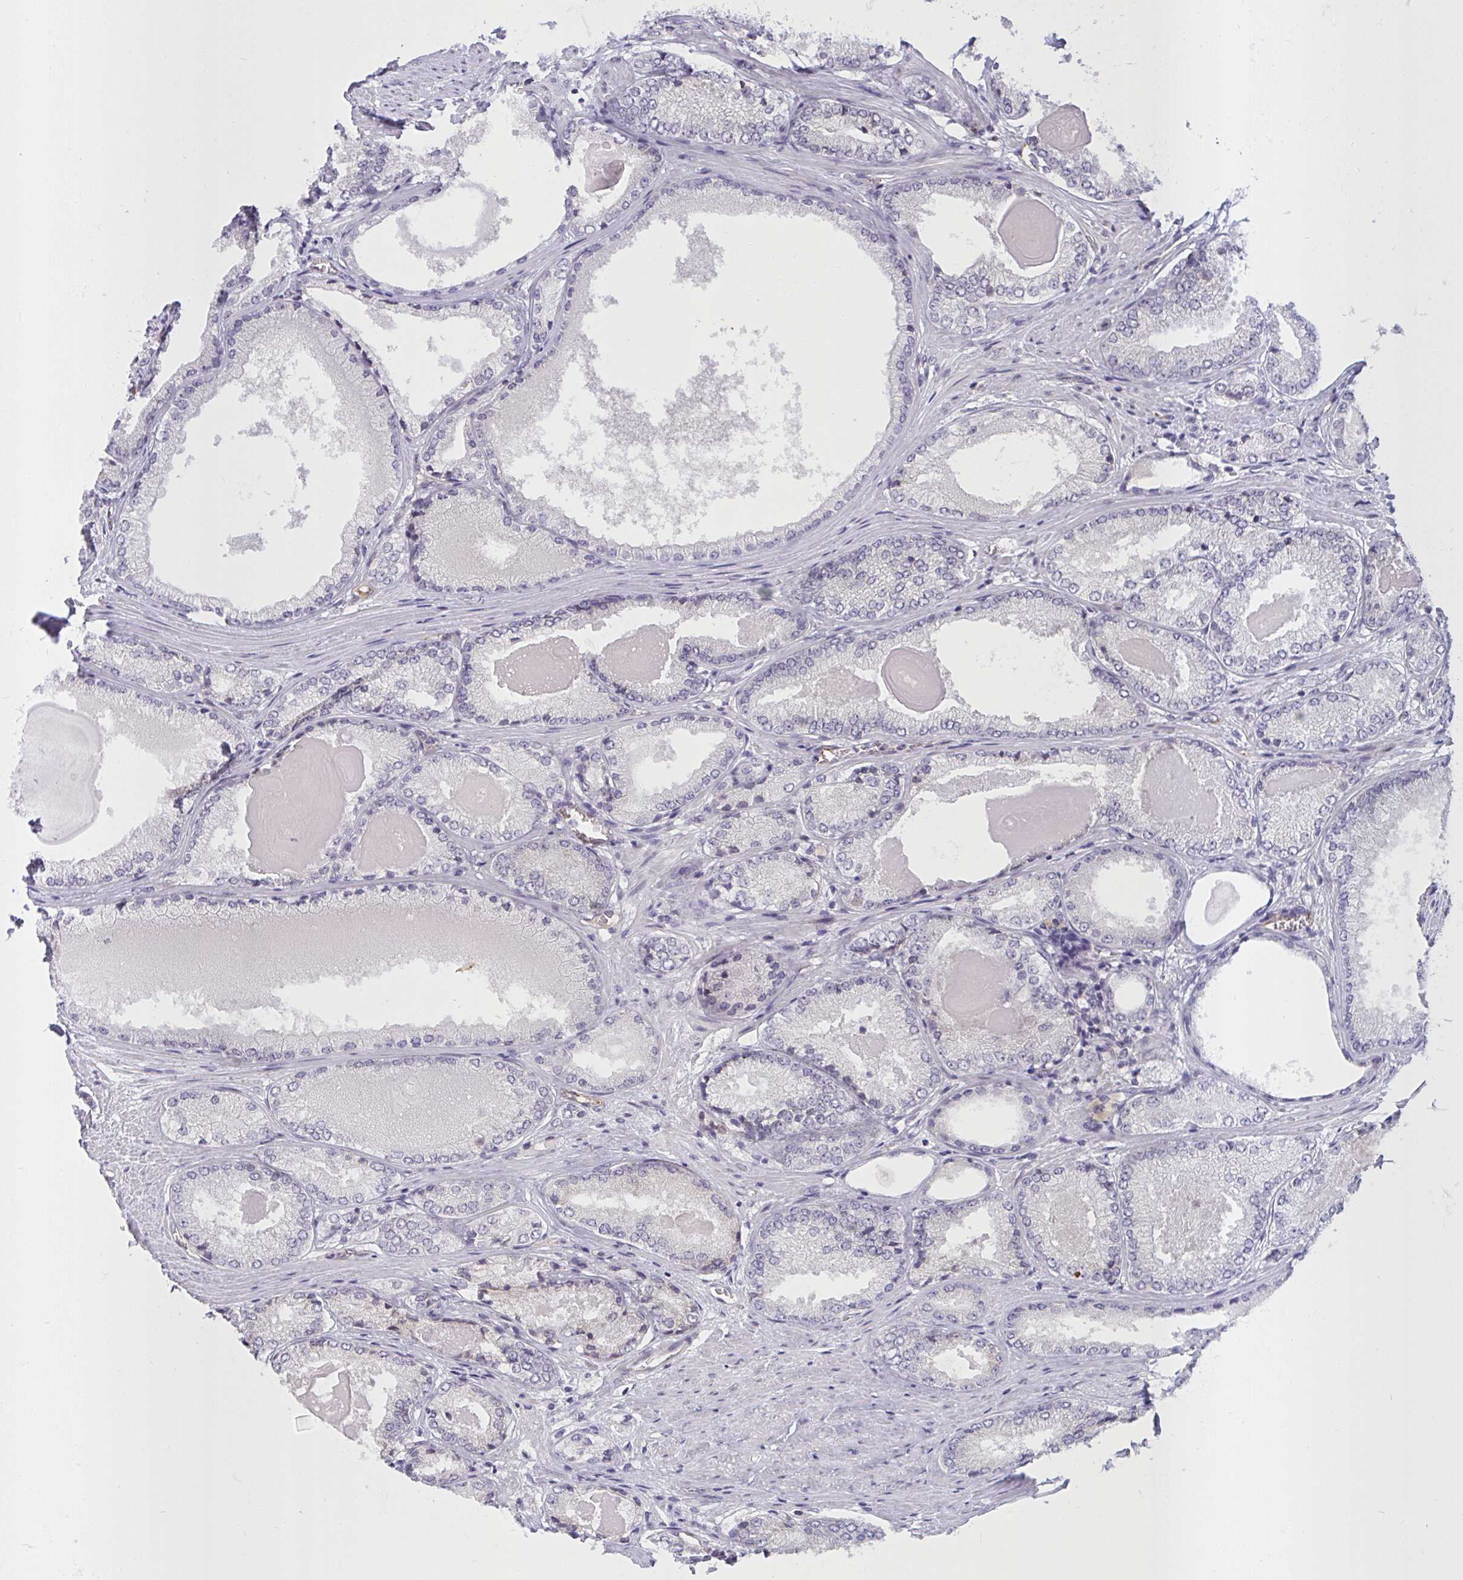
{"staining": {"intensity": "negative", "quantity": "none", "location": "none"}, "tissue": "prostate cancer", "cell_type": "Tumor cells", "image_type": "cancer", "snomed": [{"axis": "morphology", "description": "Adenocarcinoma, NOS"}, {"axis": "morphology", "description": "Adenocarcinoma, Low grade"}, {"axis": "topography", "description": "Prostate"}], "caption": "A histopathology image of human prostate cancer is negative for staining in tumor cells.", "gene": "SEMA6B", "patient": {"sex": "male", "age": 68}}